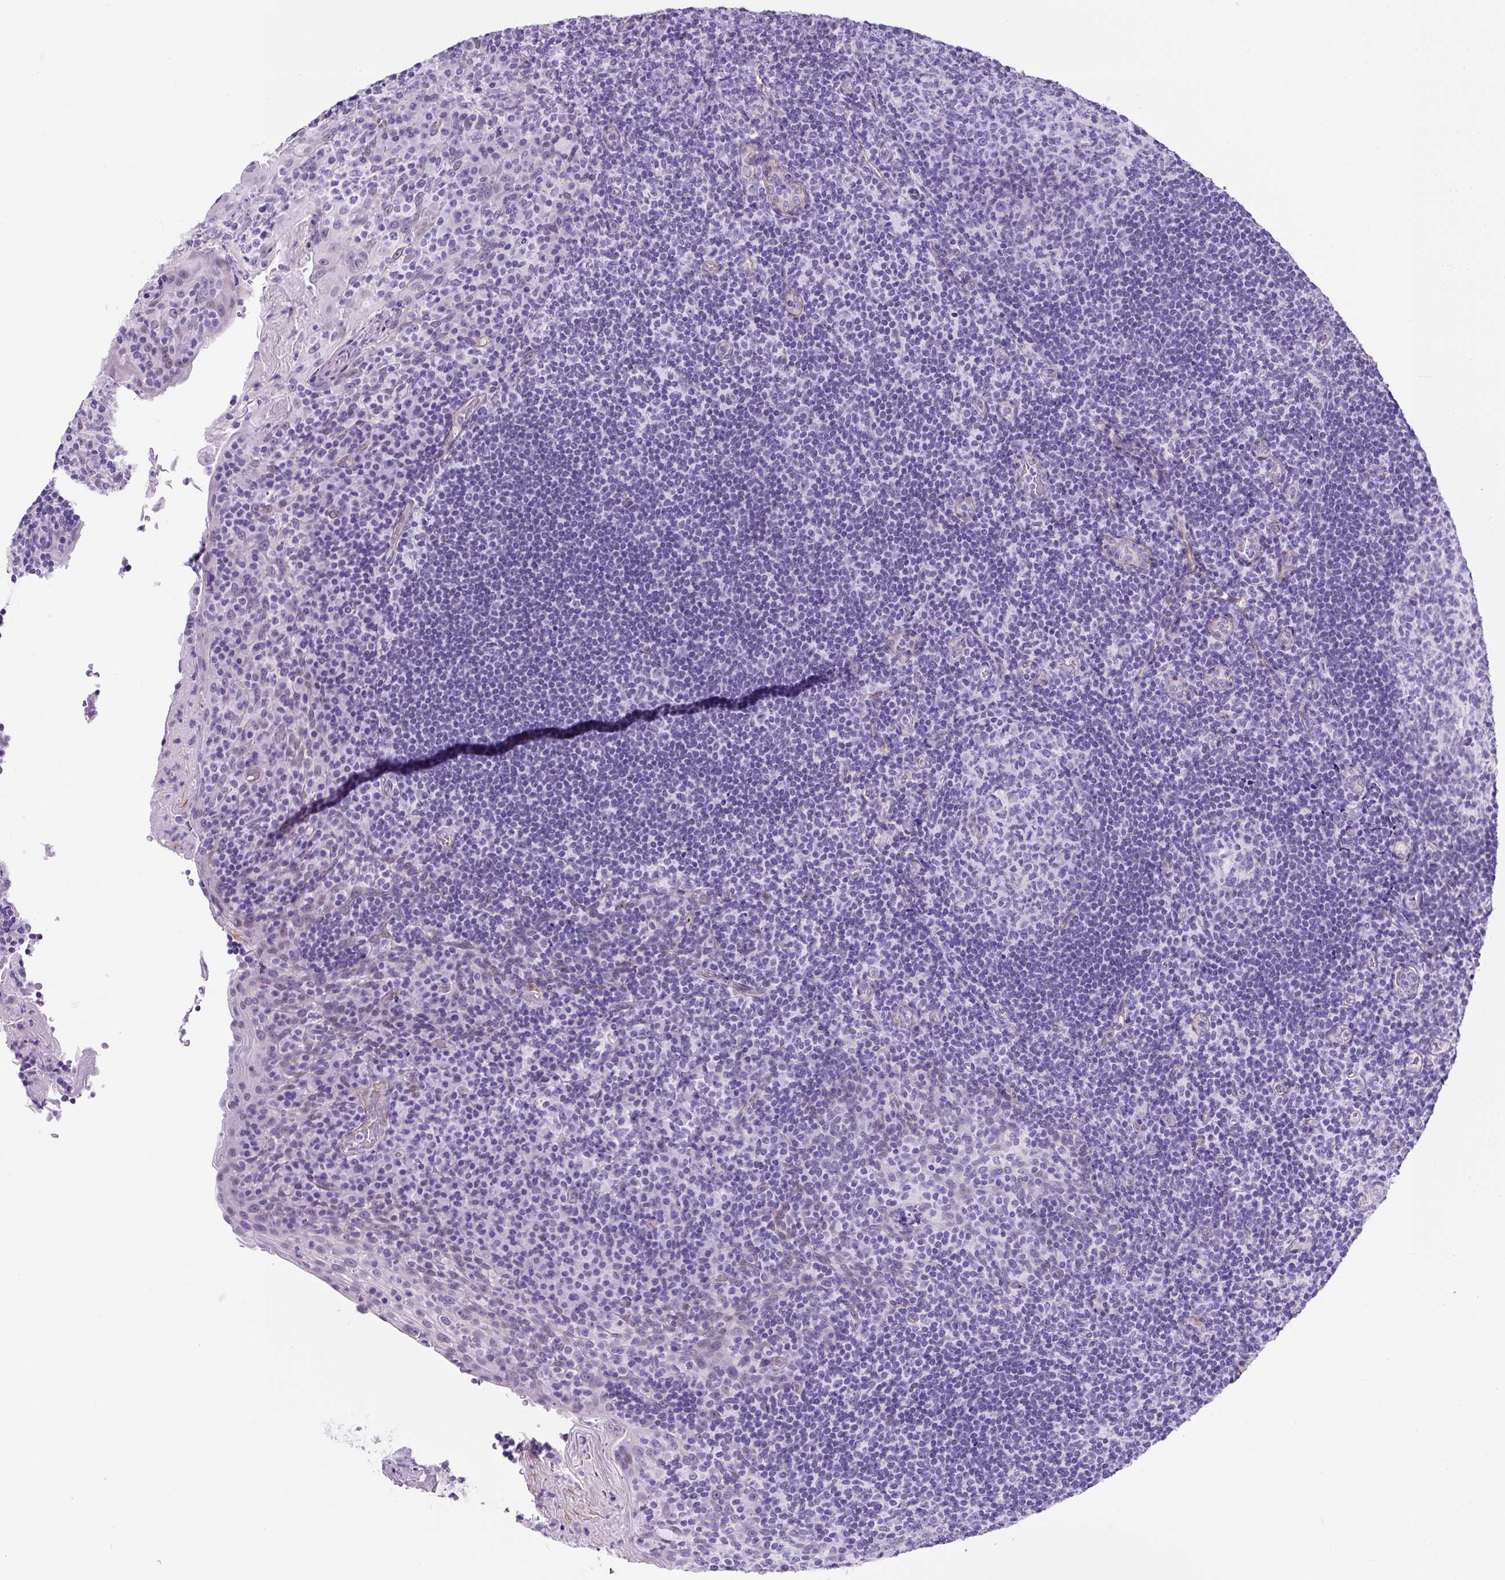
{"staining": {"intensity": "negative", "quantity": "none", "location": "none"}, "tissue": "tonsil", "cell_type": "Germinal center cells", "image_type": "normal", "snomed": [{"axis": "morphology", "description": "Normal tissue, NOS"}, {"axis": "topography", "description": "Tonsil"}], "caption": "High magnification brightfield microscopy of unremarkable tonsil stained with DAB (3,3'-diaminobenzidine) (brown) and counterstained with hematoxylin (blue): germinal center cells show no significant expression.", "gene": "KRT12", "patient": {"sex": "male", "age": 17}}